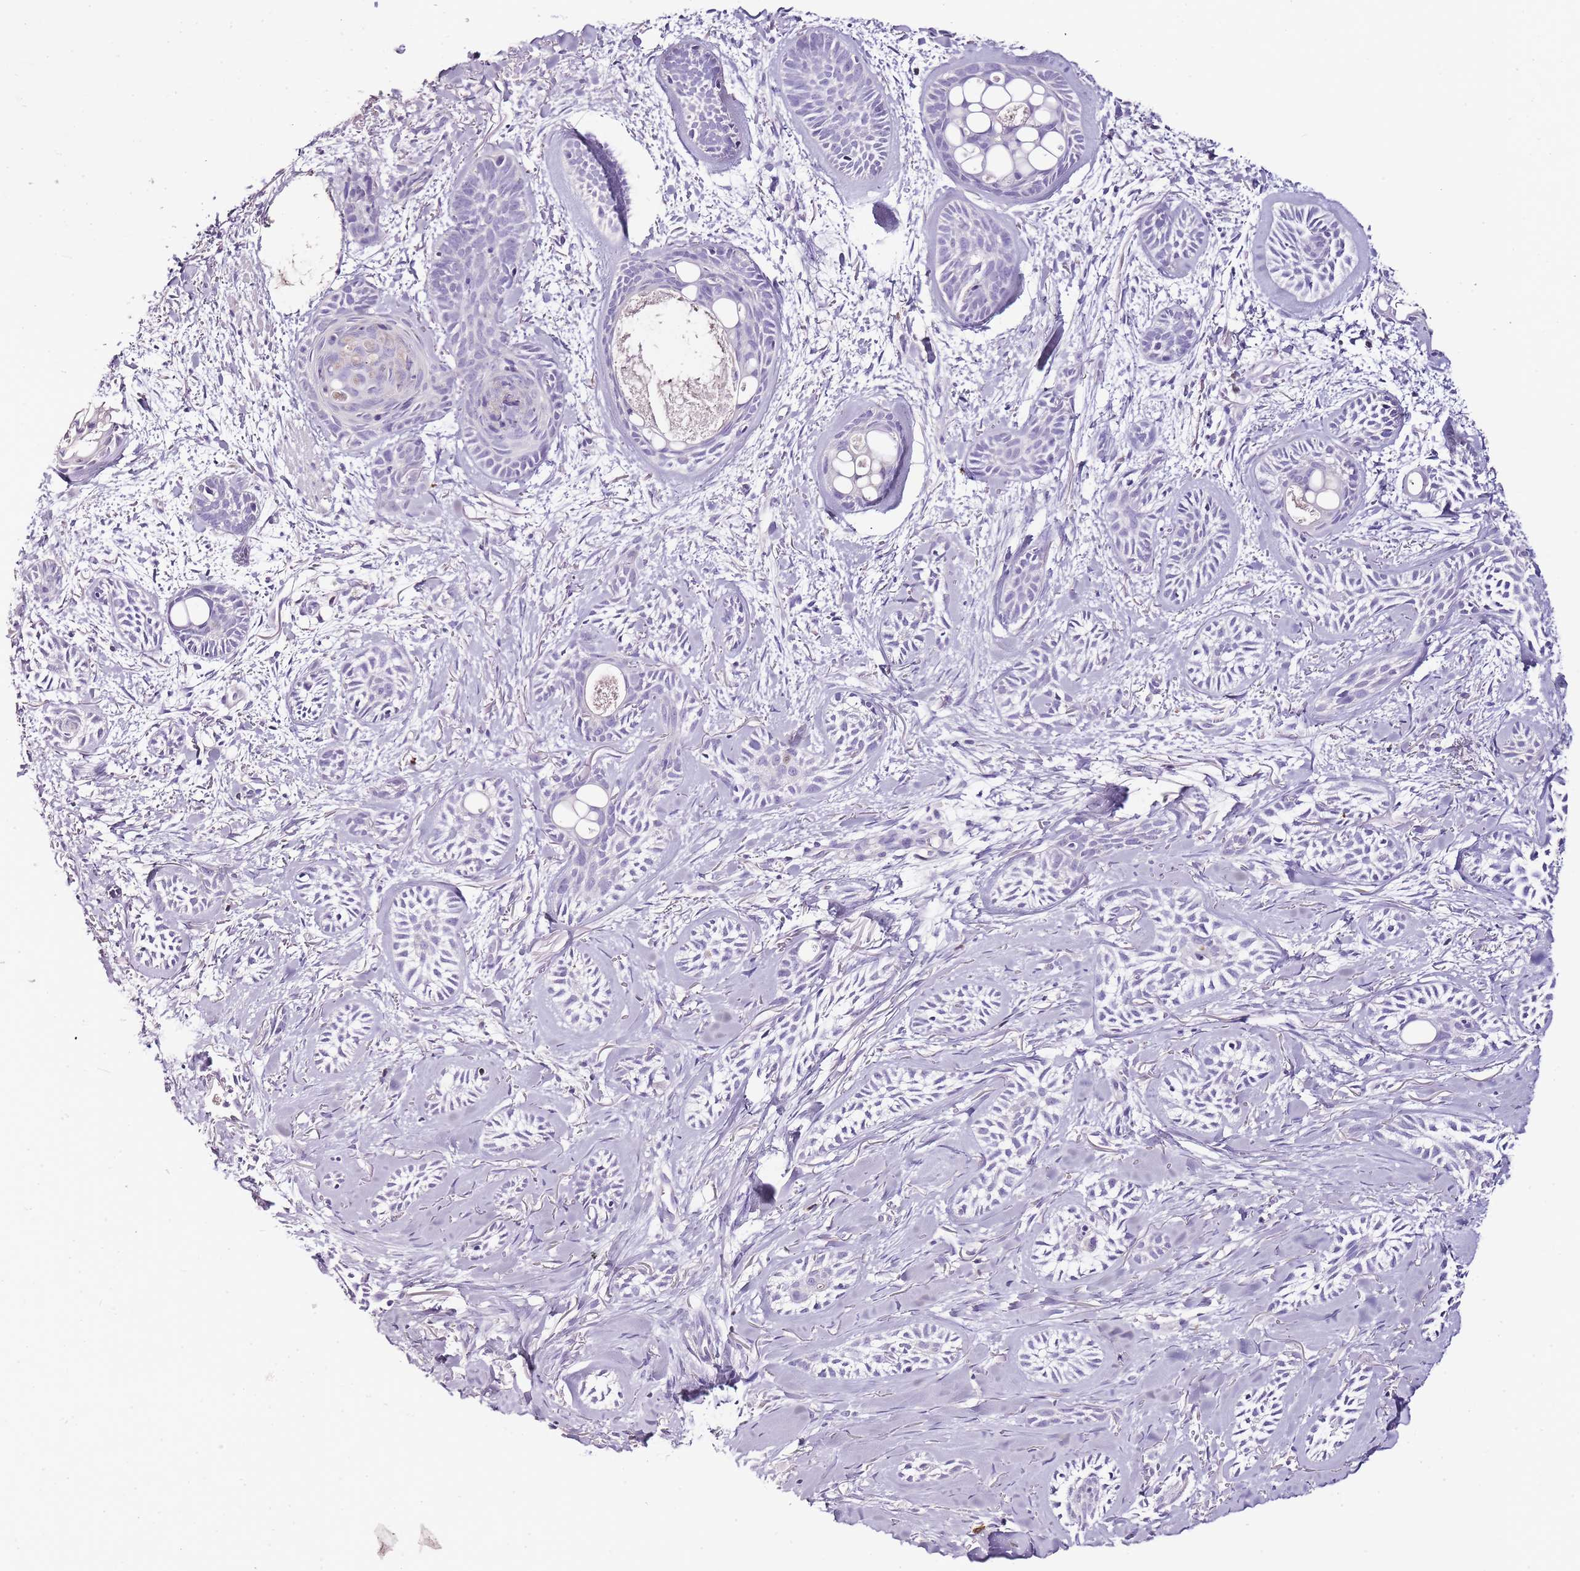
{"staining": {"intensity": "negative", "quantity": "none", "location": "none"}, "tissue": "skin cancer", "cell_type": "Tumor cells", "image_type": "cancer", "snomed": [{"axis": "morphology", "description": "Basal cell carcinoma"}, {"axis": "topography", "description": "Skin"}], "caption": "Immunohistochemistry (IHC) photomicrograph of human basal cell carcinoma (skin) stained for a protein (brown), which shows no staining in tumor cells.", "gene": "ZBP1", "patient": {"sex": "female", "age": 59}}